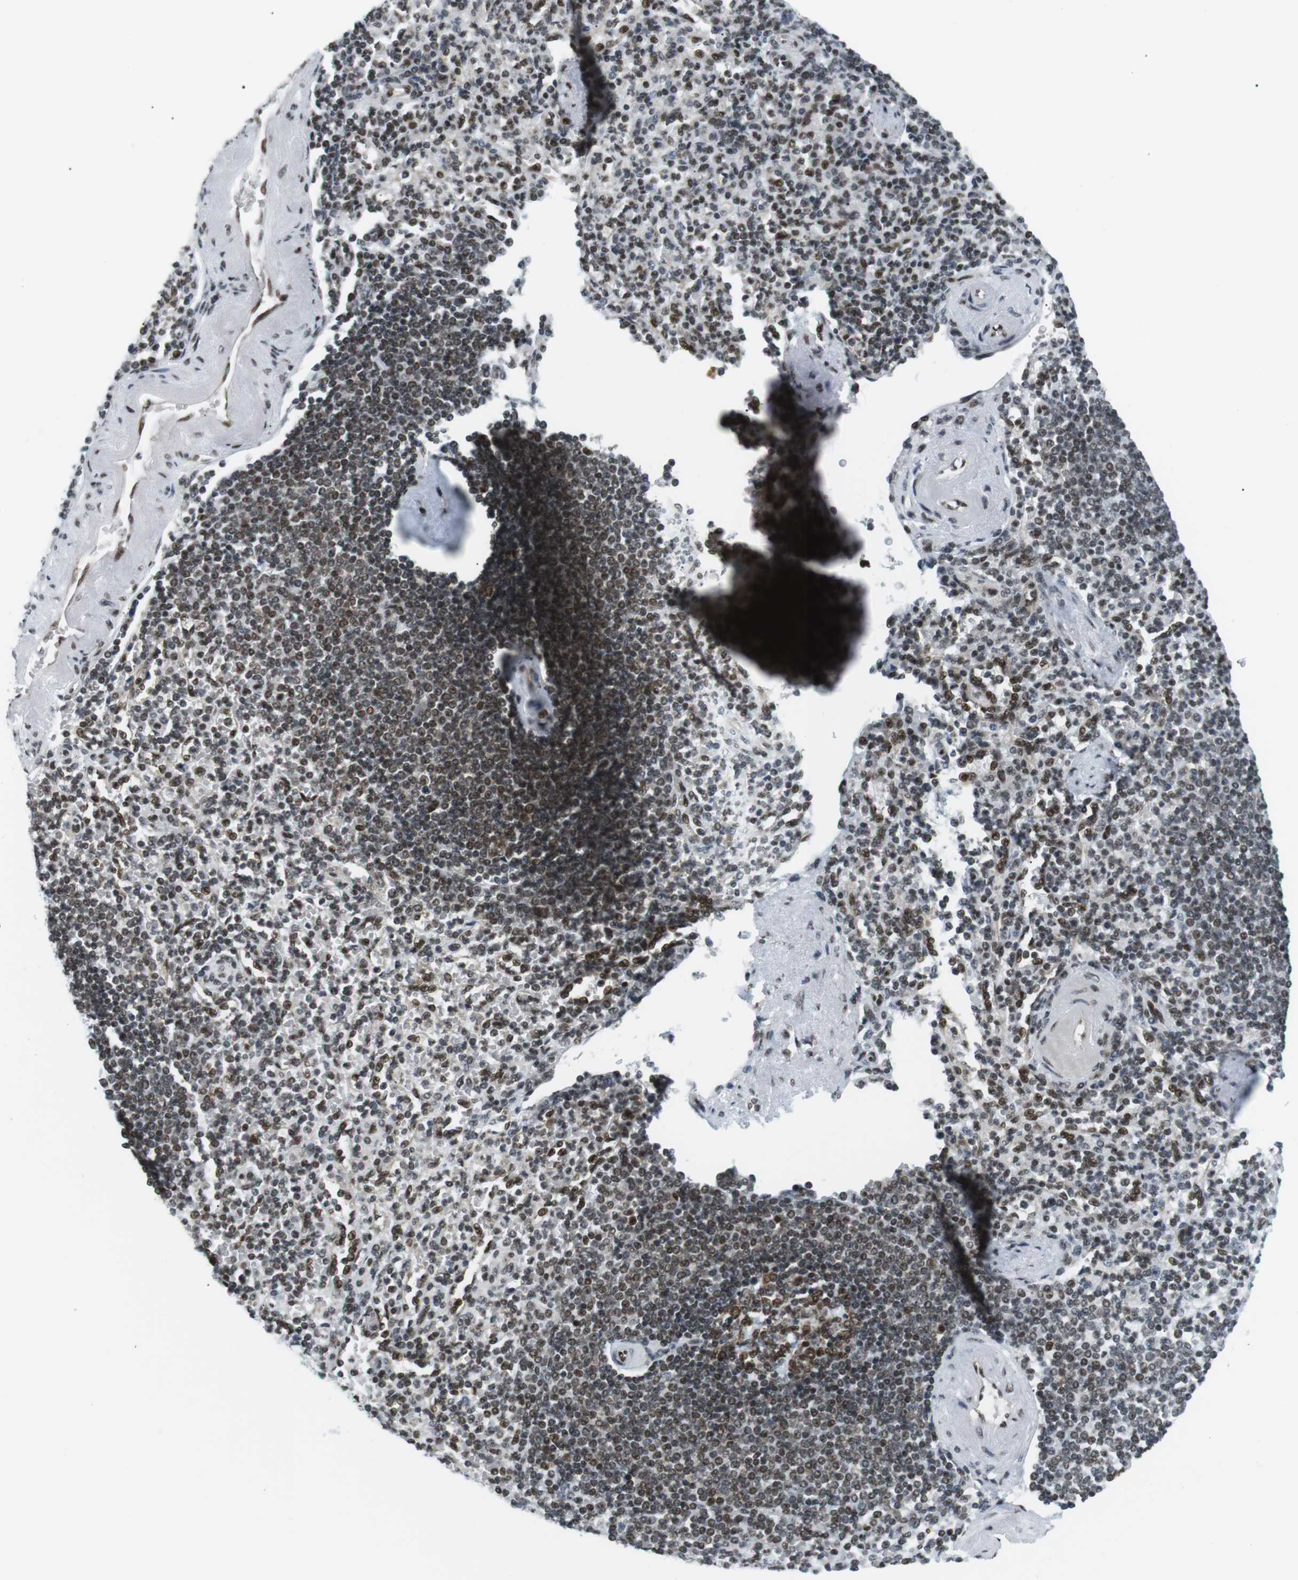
{"staining": {"intensity": "strong", "quantity": "25%-75%", "location": "nuclear"}, "tissue": "spleen", "cell_type": "Cells in red pulp", "image_type": "normal", "snomed": [{"axis": "morphology", "description": "Normal tissue, NOS"}, {"axis": "topography", "description": "Spleen"}], "caption": "IHC photomicrograph of unremarkable human spleen stained for a protein (brown), which exhibits high levels of strong nuclear expression in about 25%-75% of cells in red pulp.", "gene": "CDC27", "patient": {"sex": "female", "age": 74}}